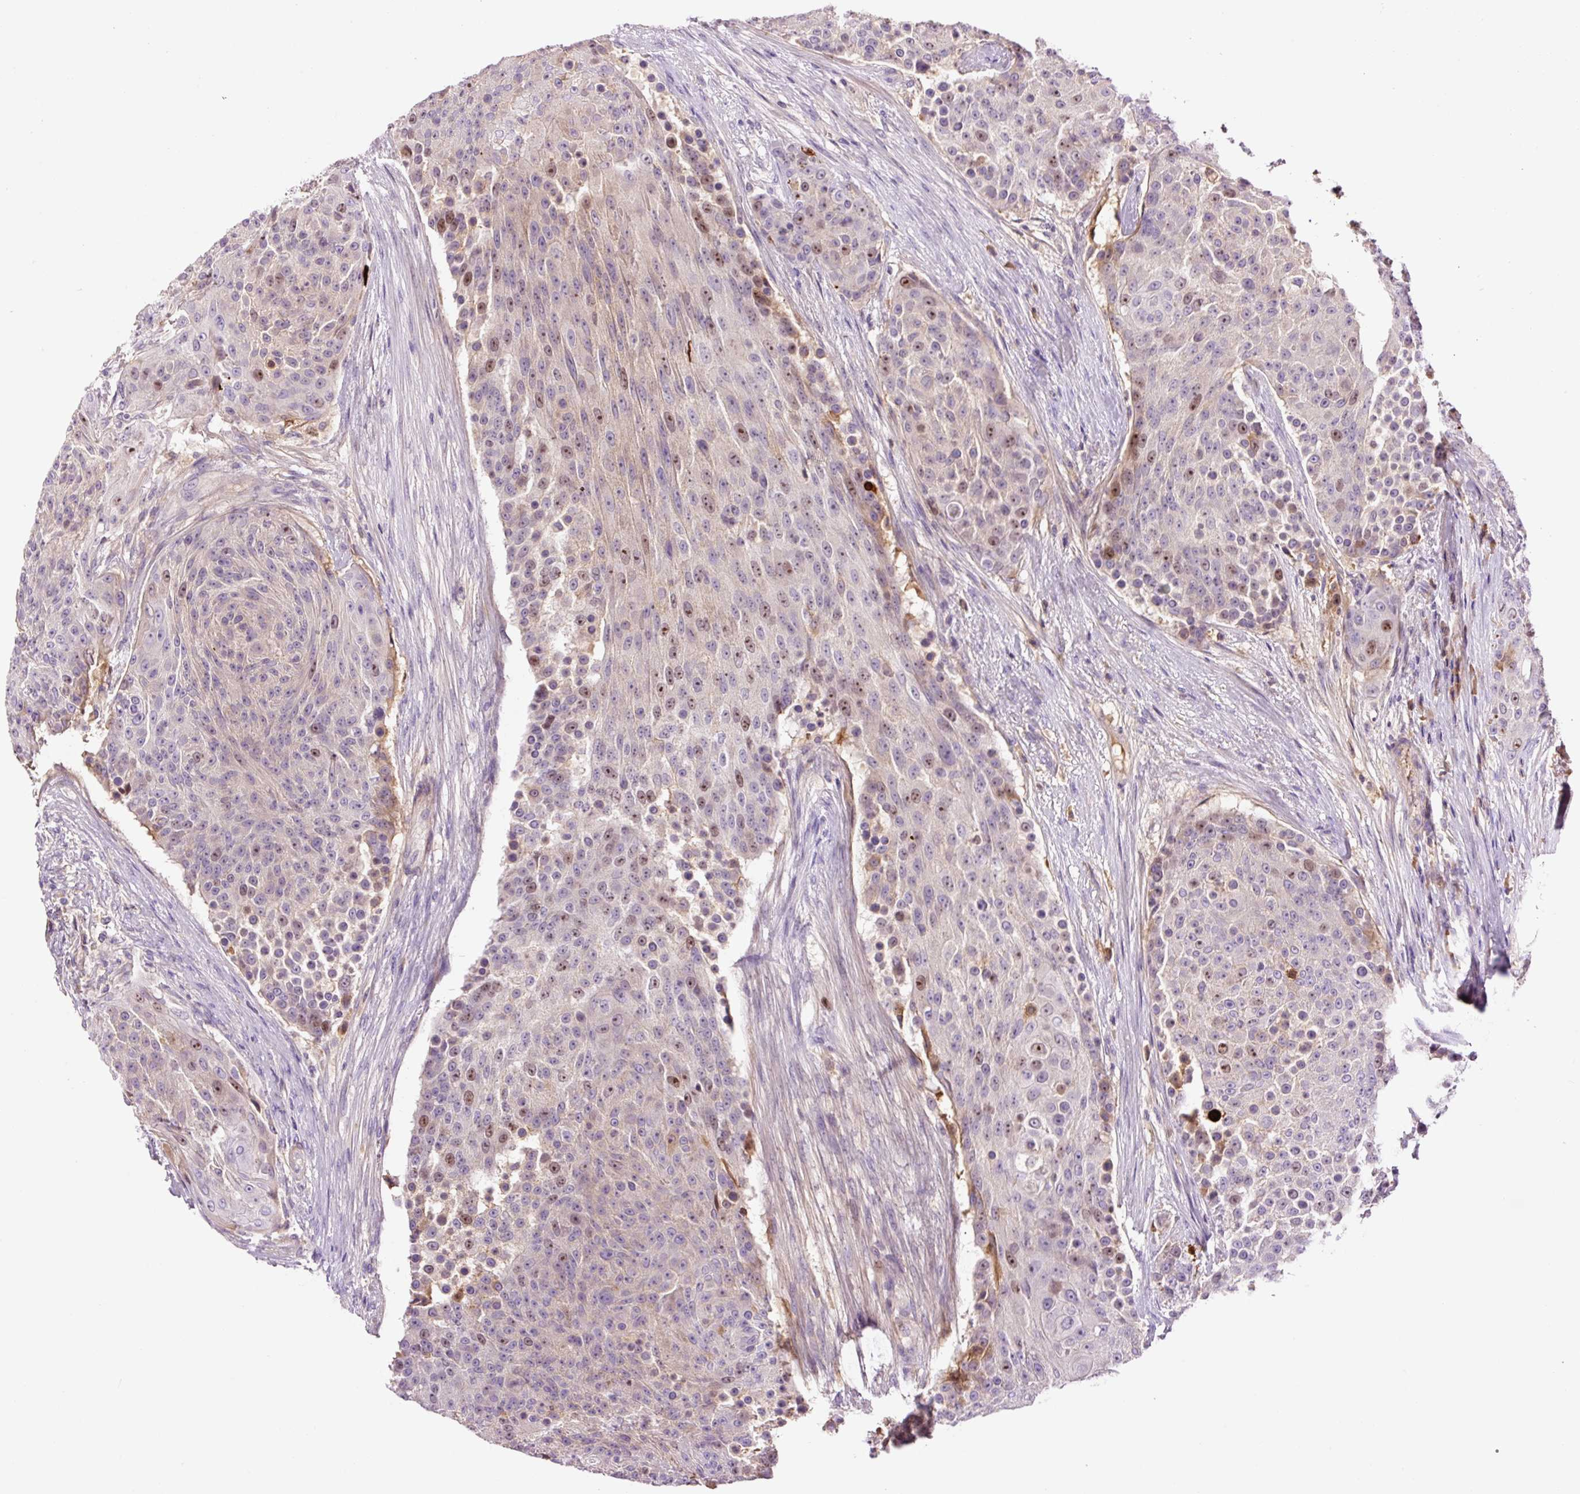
{"staining": {"intensity": "moderate", "quantity": "<25%", "location": "nuclear"}, "tissue": "urothelial cancer", "cell_type": "Tumor cells", "image_type": "cancer", "snomed": [{"axis": "morphology", "description": "Urothelial carcinoma, High grade"}, {"axis": "topography", "description": "Urinary bladder"}], "caption": "Urothelial cancer stained for a protein reveals moderate nuclear positivity in tumor cells.", "gene": "DPPA4", "patient": {"sex": "female", "age": 63}}